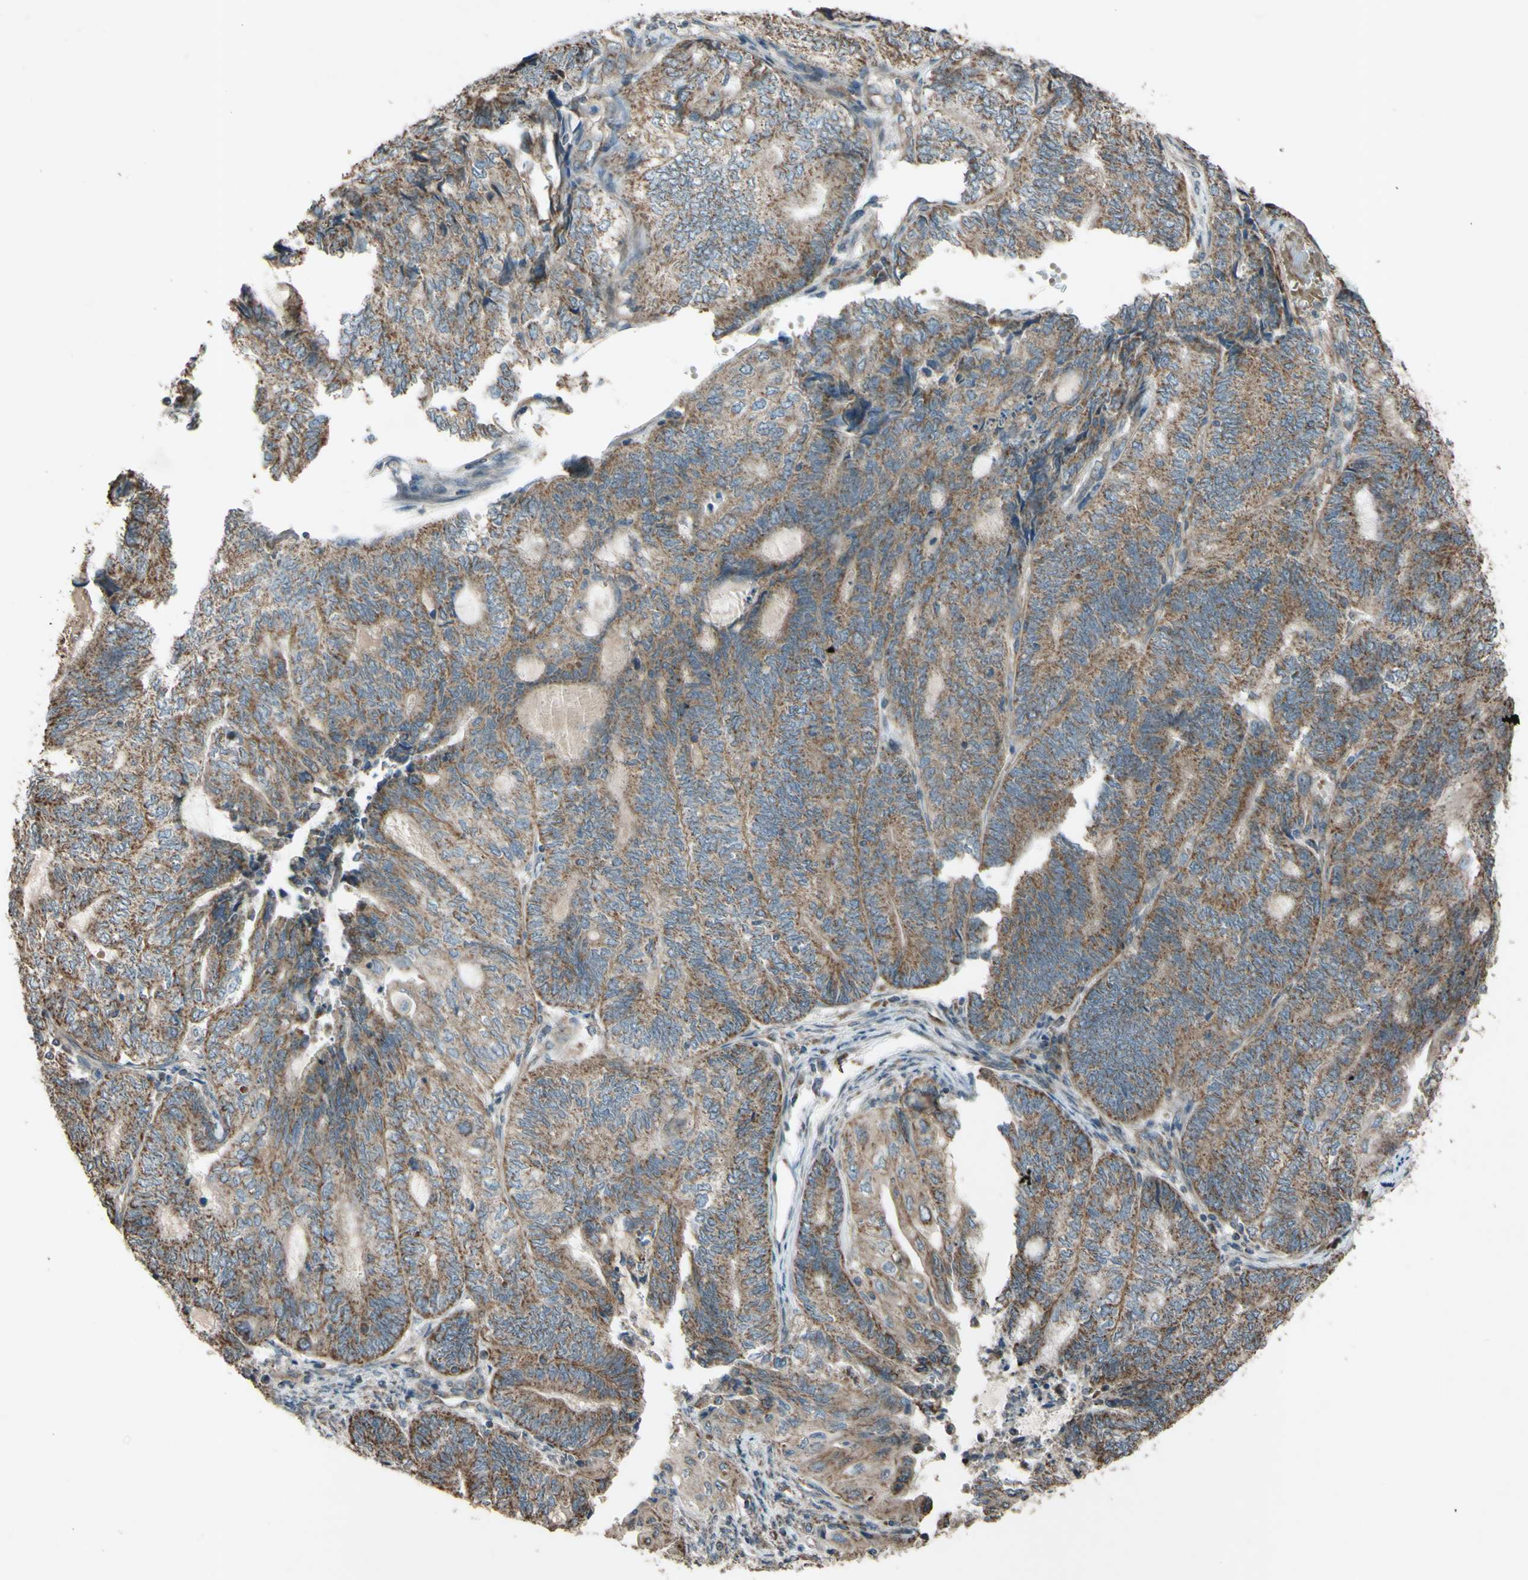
{"staining": {"intensity": "moderate", "quantity": ">75%", "location": "cytoplasmic/membranous"}, "tissue": "endometrial cancer", "cell_type": "Tumor cells", "image_type": "cancer", "snomed": [{"axis": "morphology", "description": "Adenocarcinoma, NOS"}, {"axis": "topography", "description": "Uterus"}, {"axis": "topography", "description": "Endometrium"}], "caption": "Human endometrial adenocarcinoma stained with a brown dye demonstrates moderate cytoplasmic/membranous positive positivity in approximately >75% of tumor cells.", "gene": "ACOT8", "patient": {"sex": "female", "age": 70}}